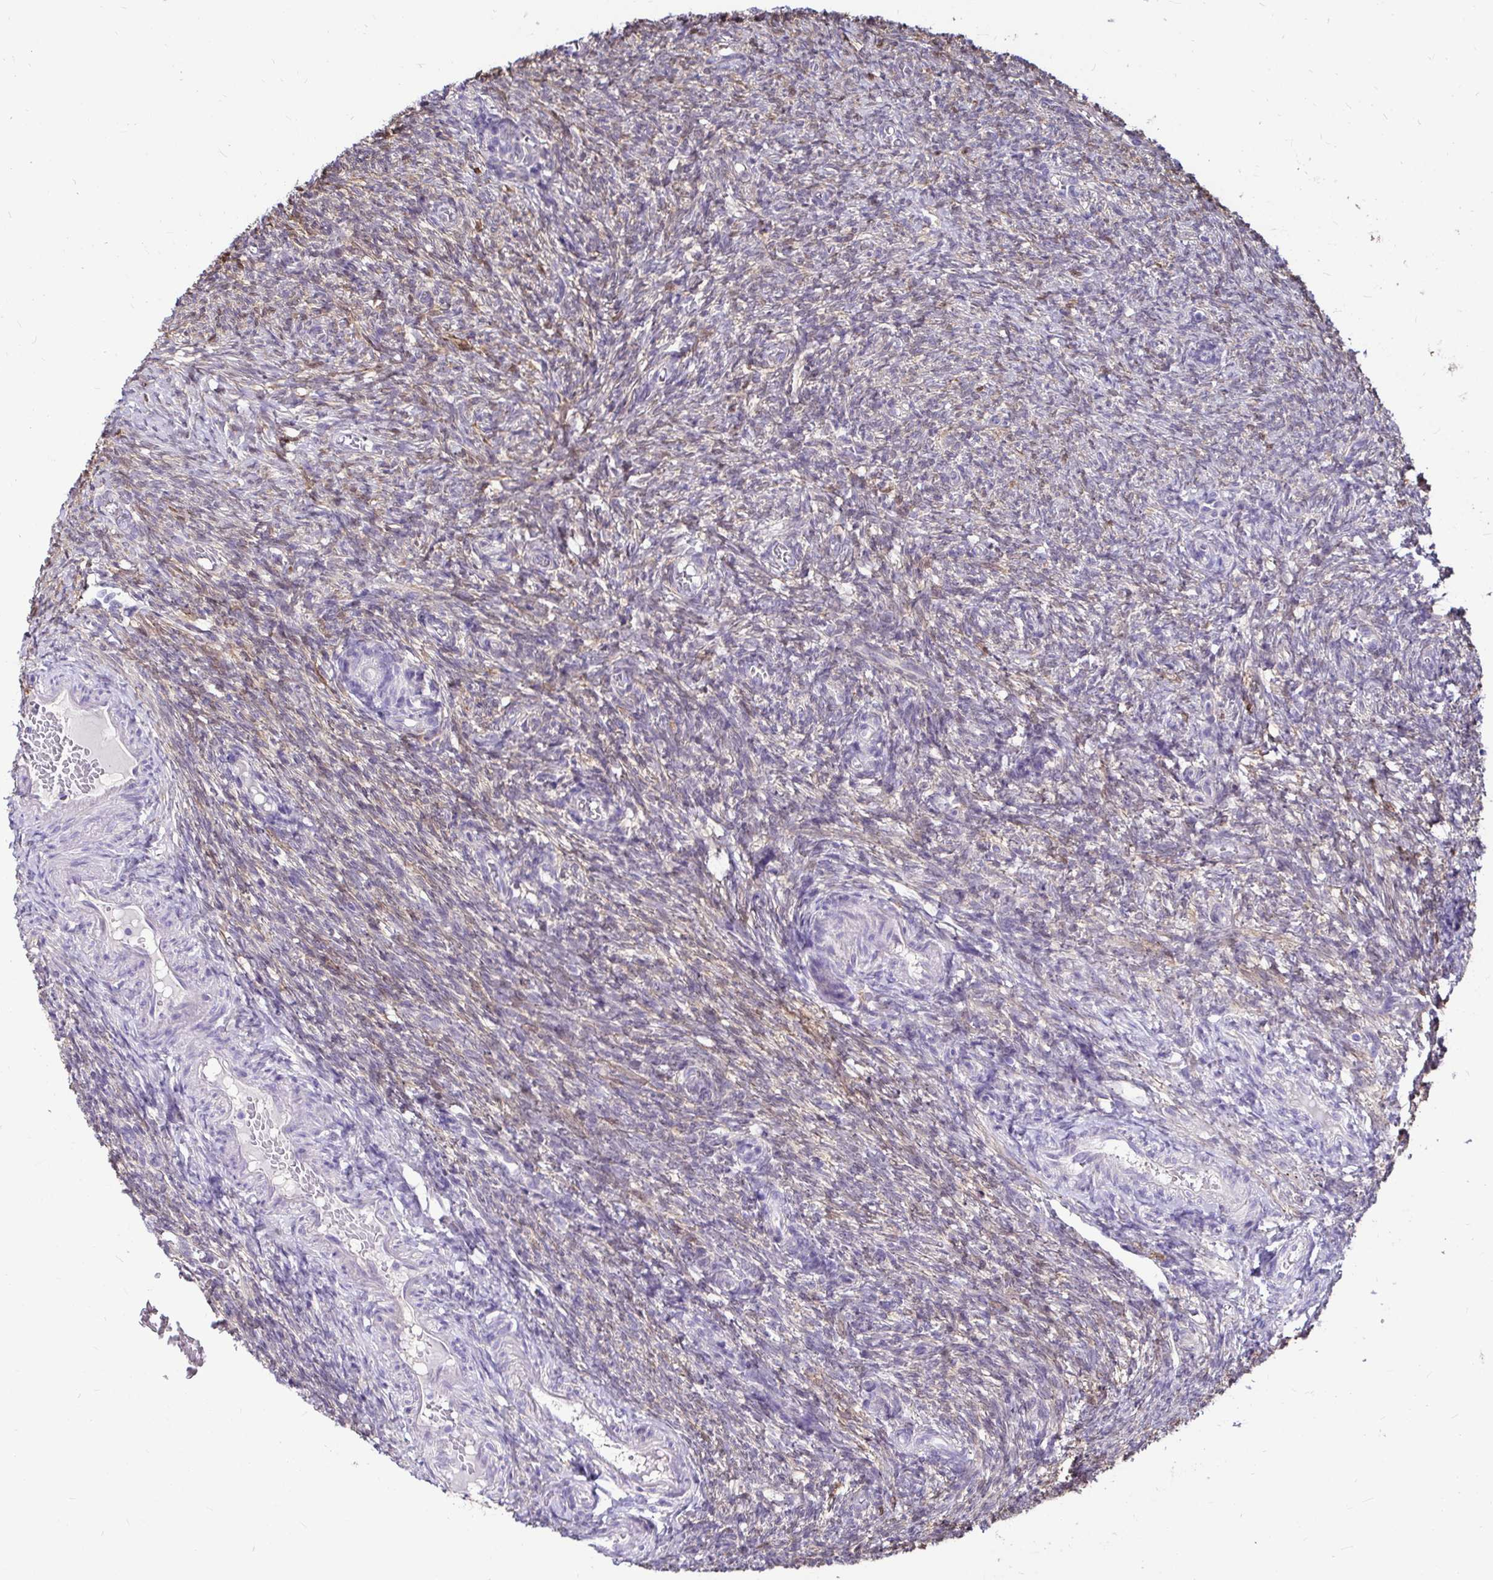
{"staining": {"intensity": "weak", "quantity": "25%-75%", "location": "cytoplasmic/membranous"}, "tissue": "ovary", "cell_type": "Ovarian stroma cells", "image_type": "normal", "snomed": [{"axis": "morphology", "description": "Normal tissue, NOS"}, {"axis": "topography", "description": "Ovary"}], "caption": "Immunohistochemistry staining of benign ovary, which exhibits low levels of weak cytoplasmic/membranous staining in approximately 25%-75% of ovarian stroma cells indicating weak cytoplasmic/membranous protein staining. The staining was performed using DAB (3,3'-diaminobenzidine) (brown) for protein detection and nuclei were counterstained in hematoxylin (blue).", "gene": "IDH1", "patient": {"sex": "female", "age": 39}}